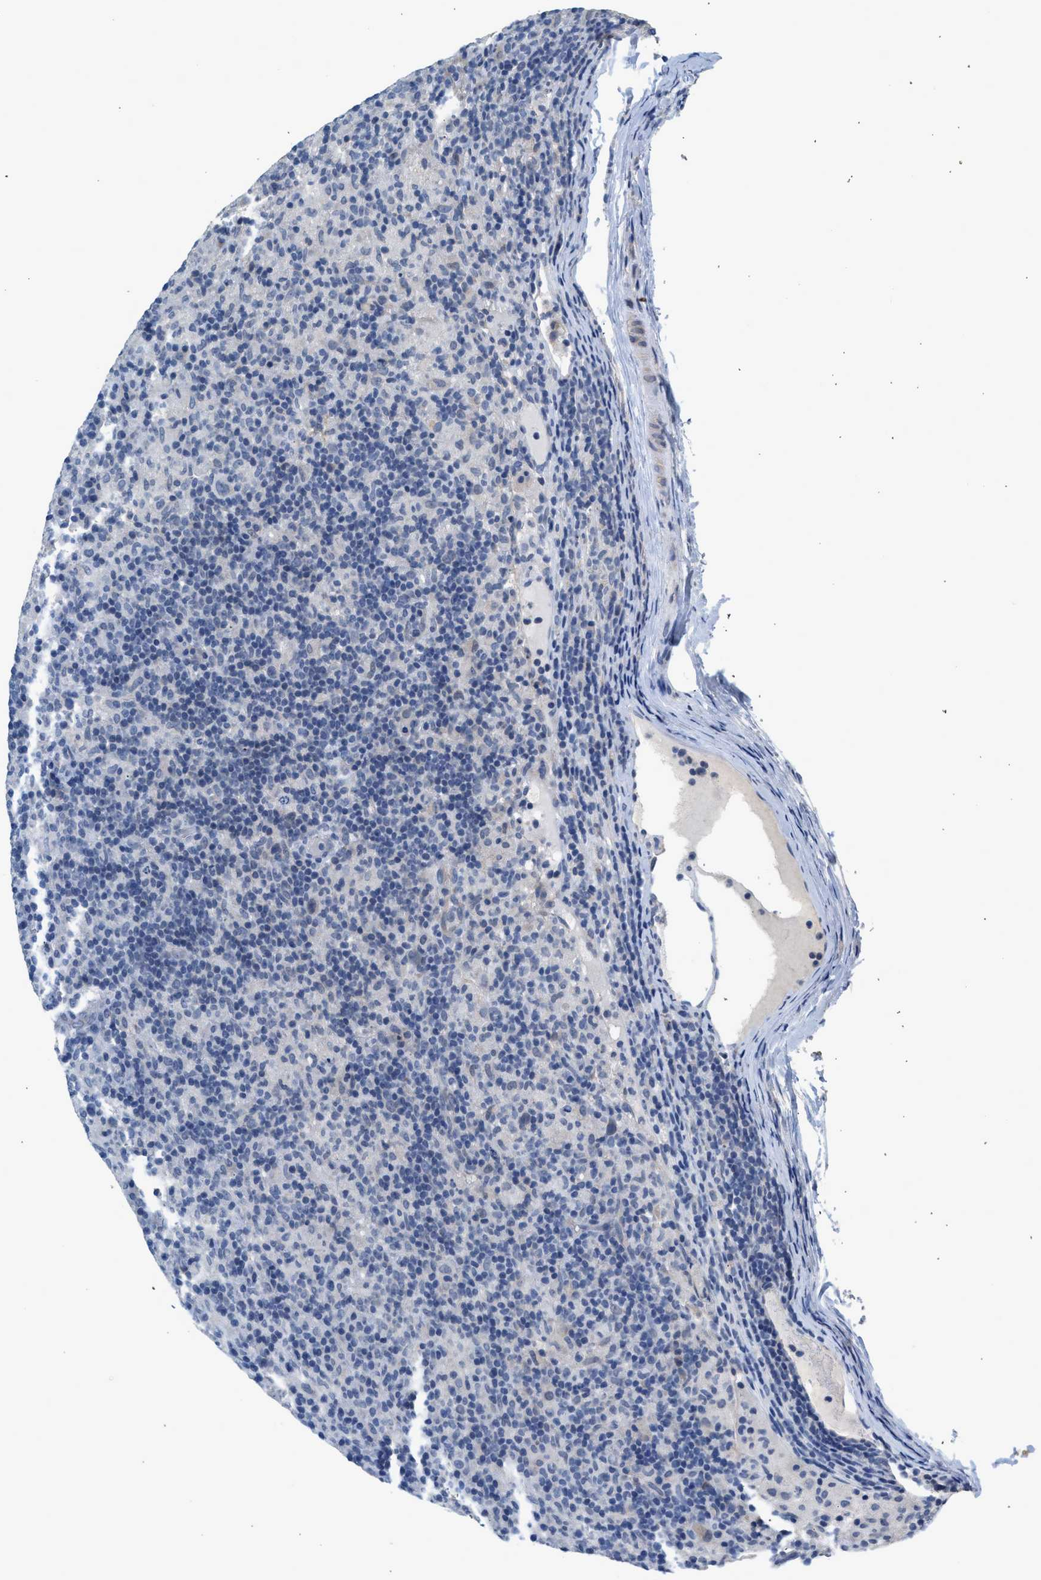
{"staining": {"intensity": "negative", "quantity": "none", "location": "none"}, "tissue": "lymphoma", "cell_type": "Tumor cells", "image_type": "cancer", "snomed": [{"axis": "morphology", "description": "Hodgkin's disease, NOS"}, {"axis": "topography", "description": "Lymph node"}], "caption": "This is a histopathology image of IHC staining of Hodgkin's disease, which shows no staining in tumor cells.", "gene": "CSF3R", "patient": {"sex": "male", "age": 70}}